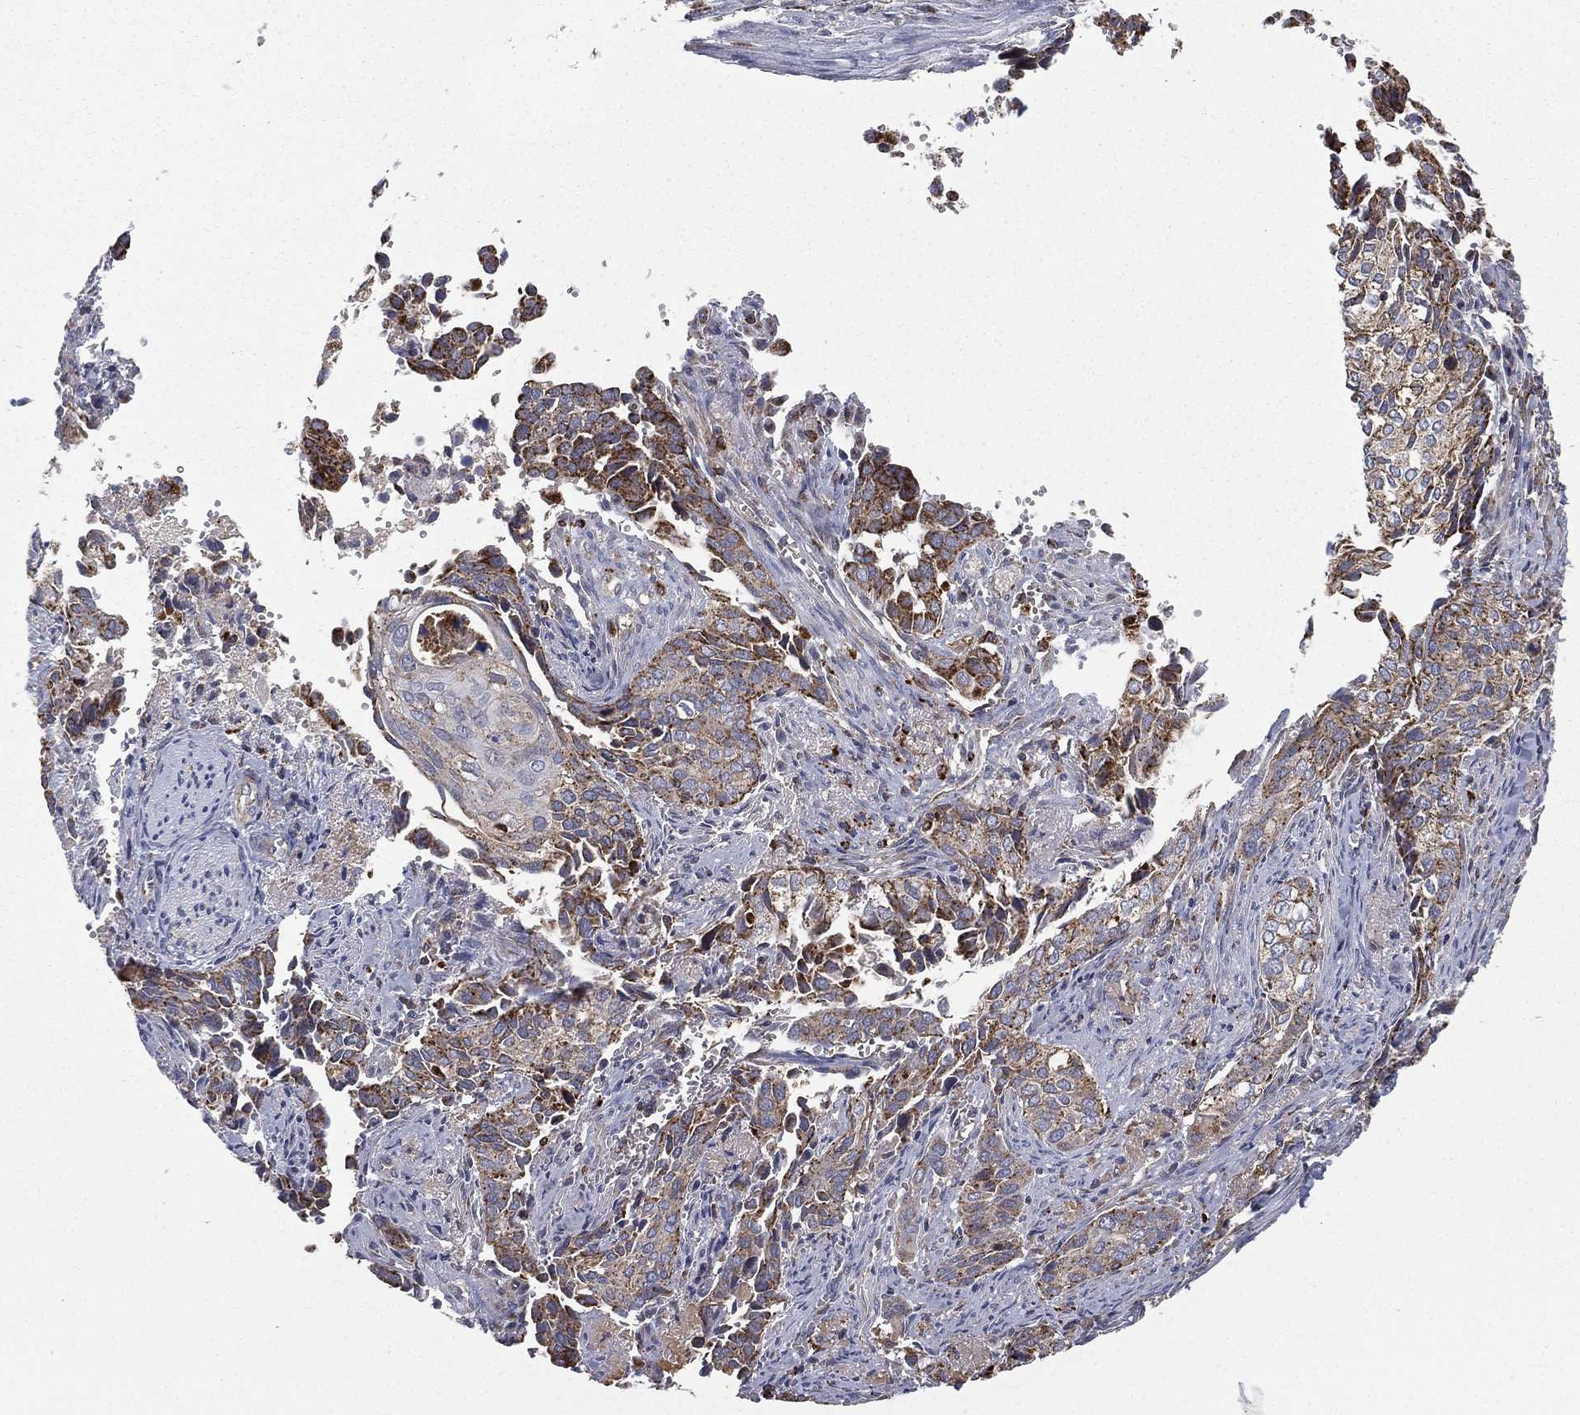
{"staining": {"intensity": "moderate", "quantity": ">75%", "location": "cytoplasmic/membranous"}, "tissue": "cervical cancer", "cell_type": "Tumor cells", "image_type": "cancer", "snomed": [{"axis": "morphology", "description": "Squamous cell carcinoma, NOS"}, {"axis": "topography", "description": "Cervix"}], "caption": "Cervical squamous cell carcinoma stained for a protein demonstrates moderate cytoplasmic/membranous positivity in tumor cells.", "gene": "RIN3", "patient": {"sex": "female", "age": 29}}